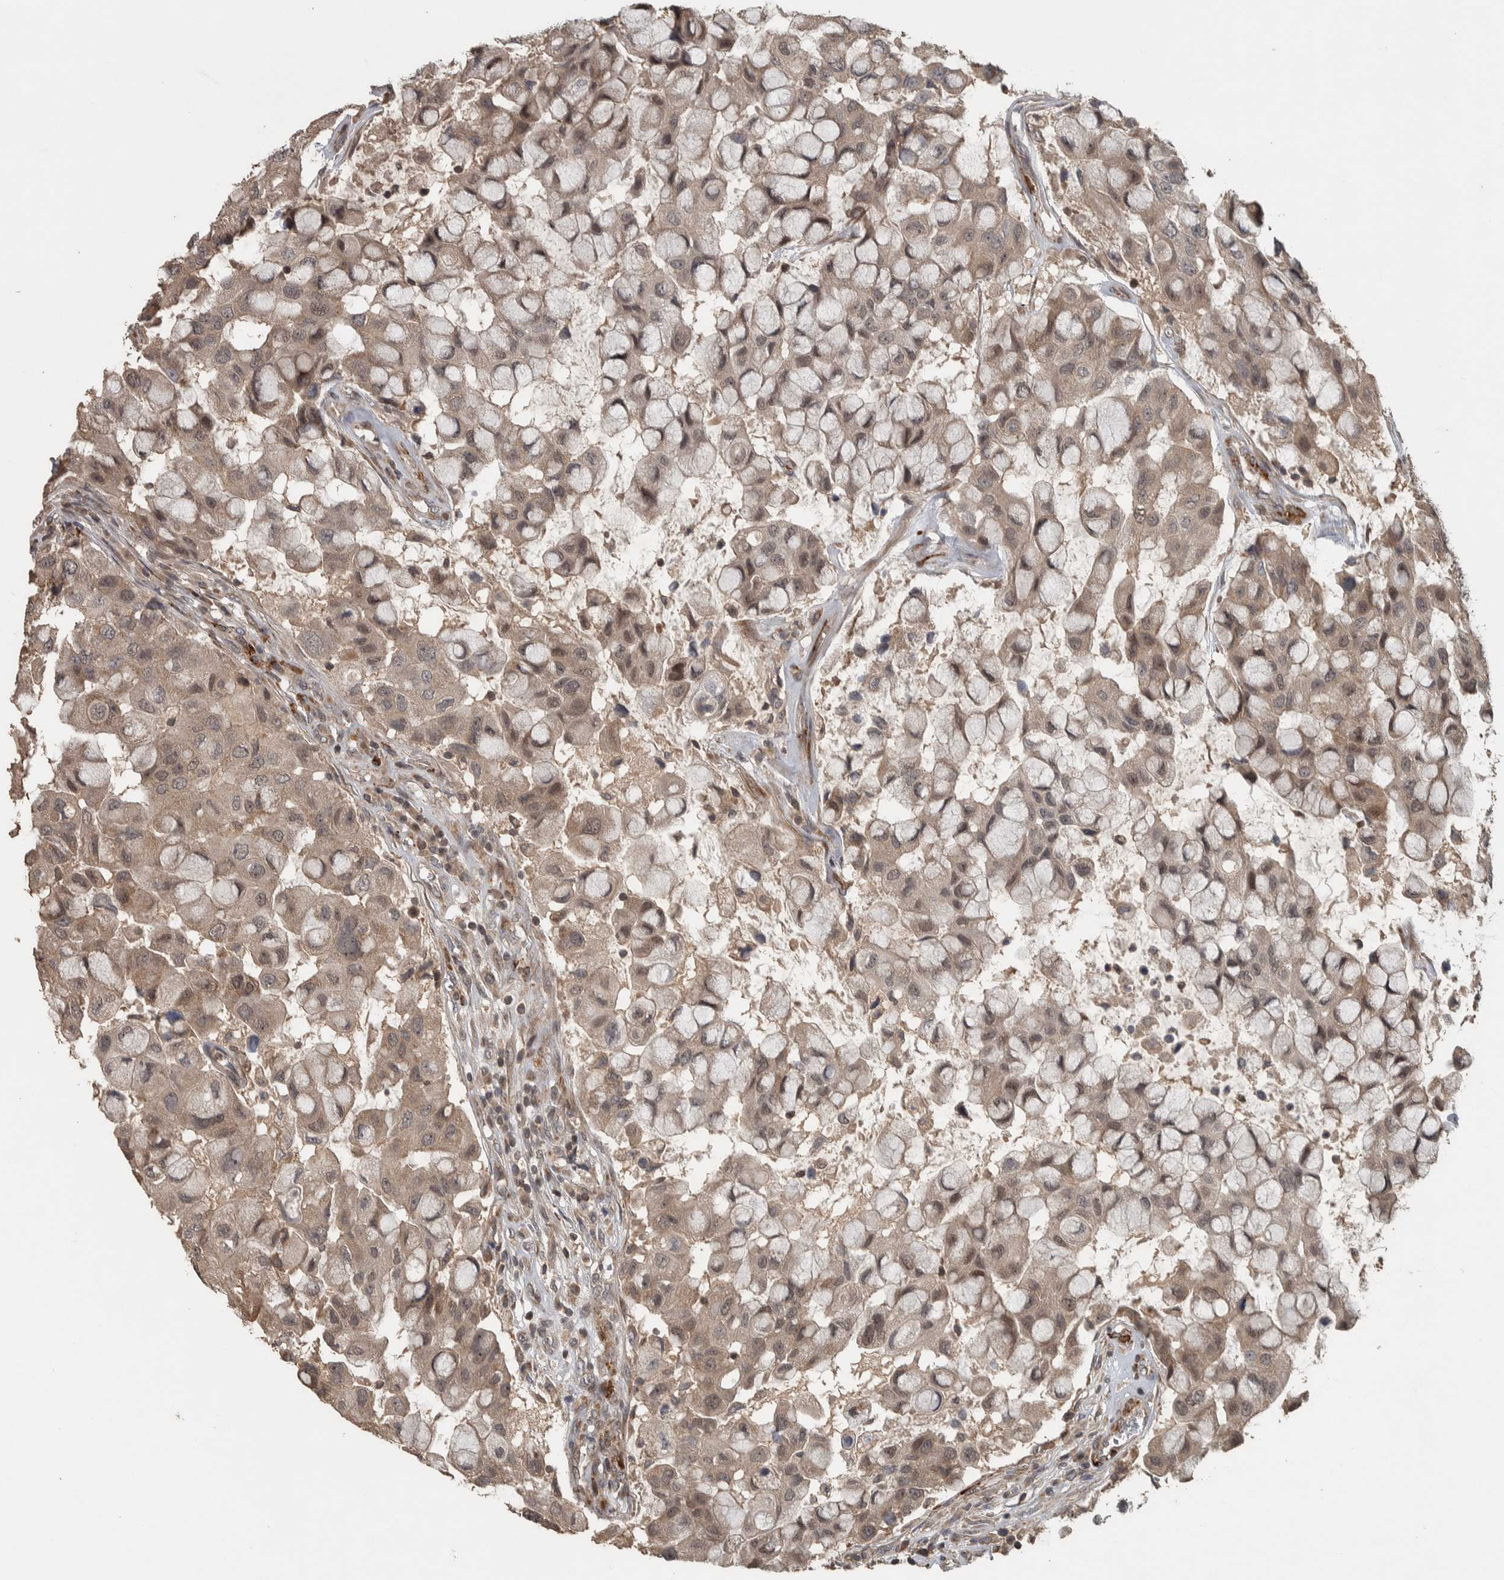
{"staining": {"intensity": "weak", "quantity": ">75%", "location": "cytoplasmic/membranous"}, "tissue": "breast cancer", "cell_type": "Tumor cells", "image_type": "cancer", "snomed": [{"axis": "morphology", "description": "Duct carcinoma"}, {"axis": "topography", "description": "Breast"}], "caption": "Immunohistochemistry histopathology image of neoplastic tissue: invasive ductal carcinoma (breast) stained using IHC displays low levels of weak protein expression localized specifically in the cytoplasmic/membranous of tumor cells, appearing as a cytoplasmic/membranous brown color.", "gene": "ERAL1", "patient": {"sex": "female", "age": 27}}